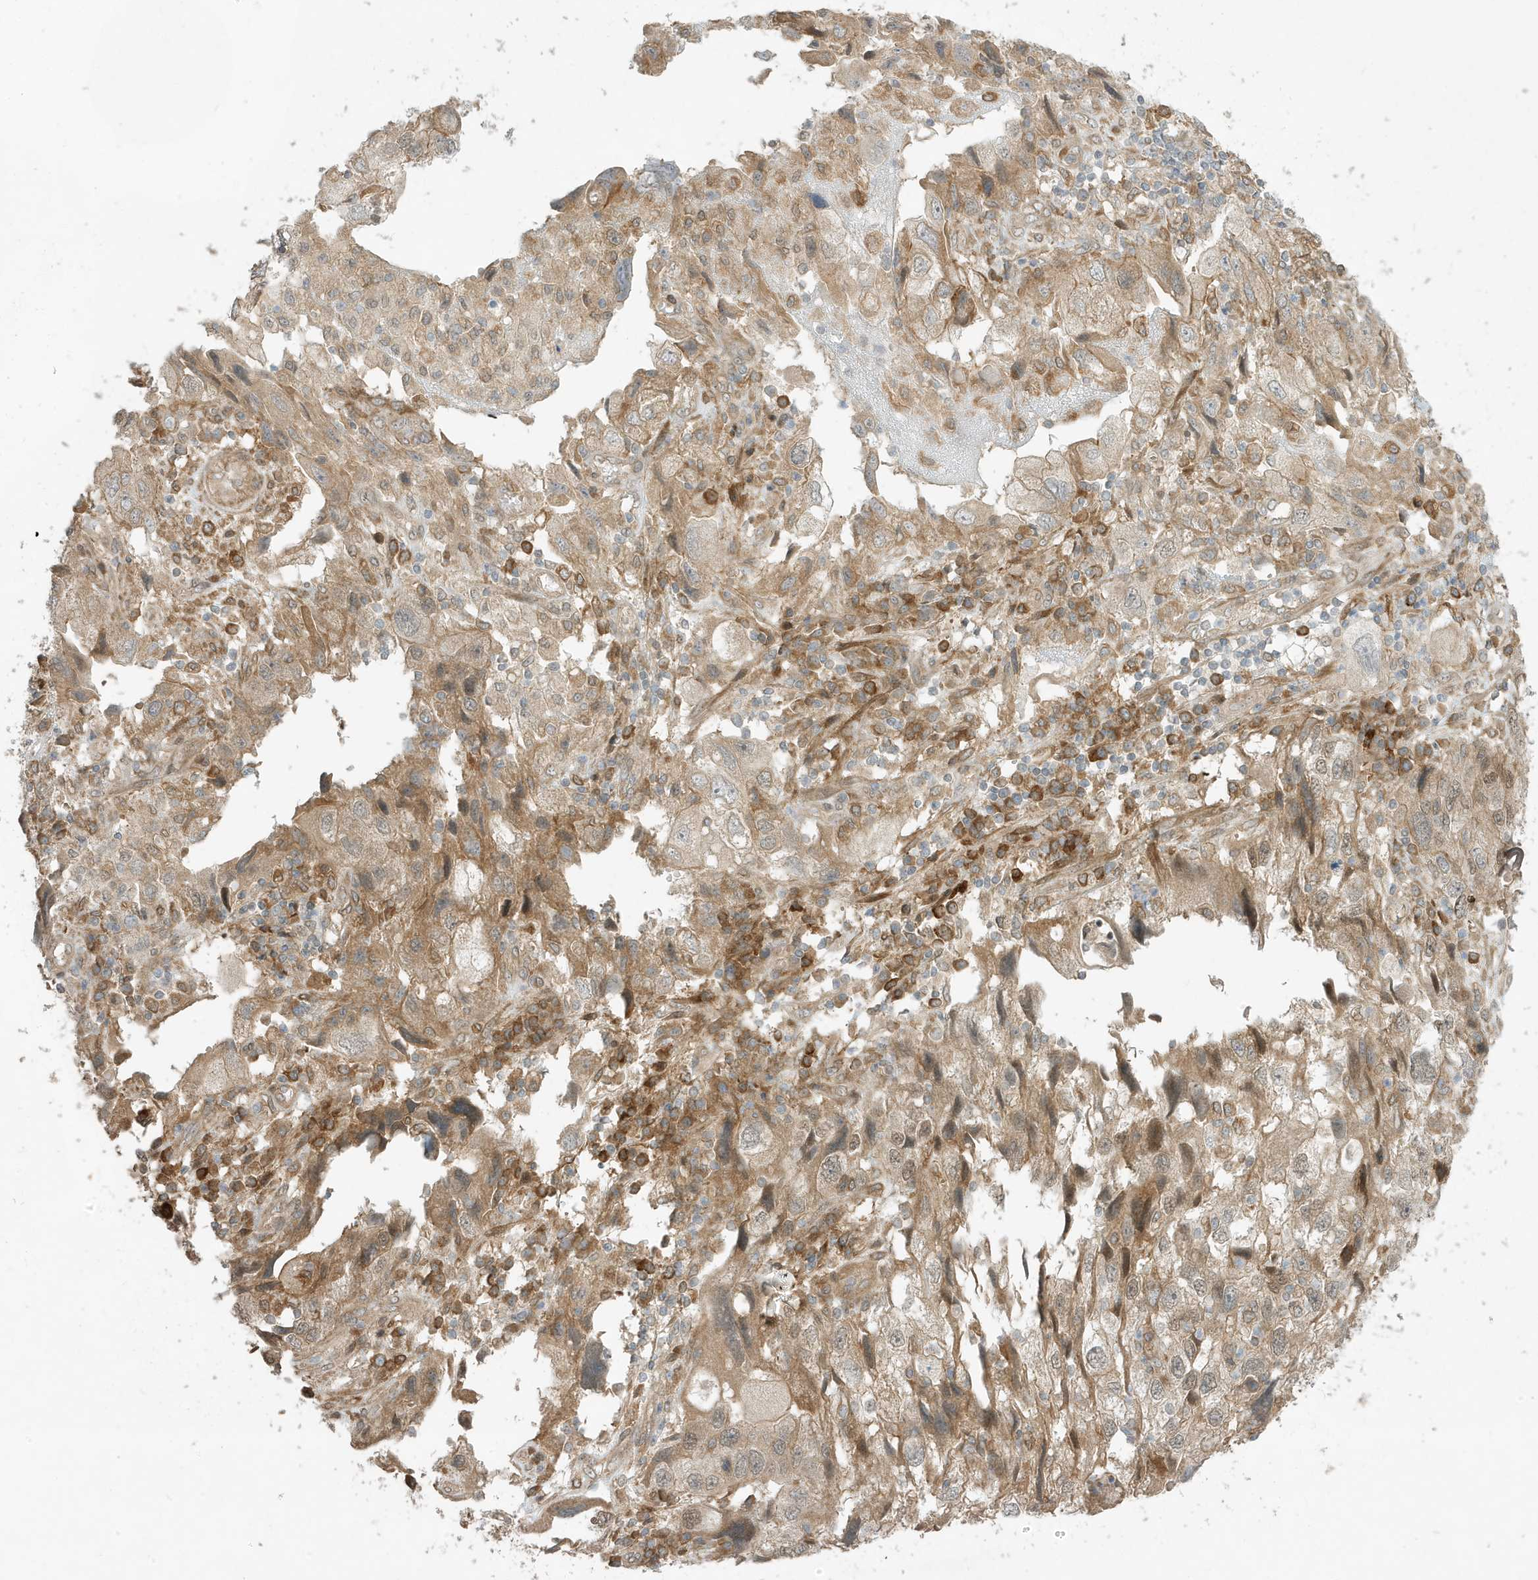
{"staining": {"intensity": "moderate", "quantity": ">75%", "location": "cytoplasmic/membranous"}, "tissue": "endometrial cancer", "cell_type": "Tumor cells", "image_type": "cancer", "snomed": [{"axis": "morphology", "description": "Adenocarcinoma, NOS"}, {"axis": "topography", "description": "Endometrium"}], "caption": "Immunohistochemical staining of human adenocarcinoma (endometrial) displays moderate cytoplasmic/membranous protein expression in about >75% of tumor cells.", "gene": "SCARF2", "patient": {"sex": "female", "age": 49}}